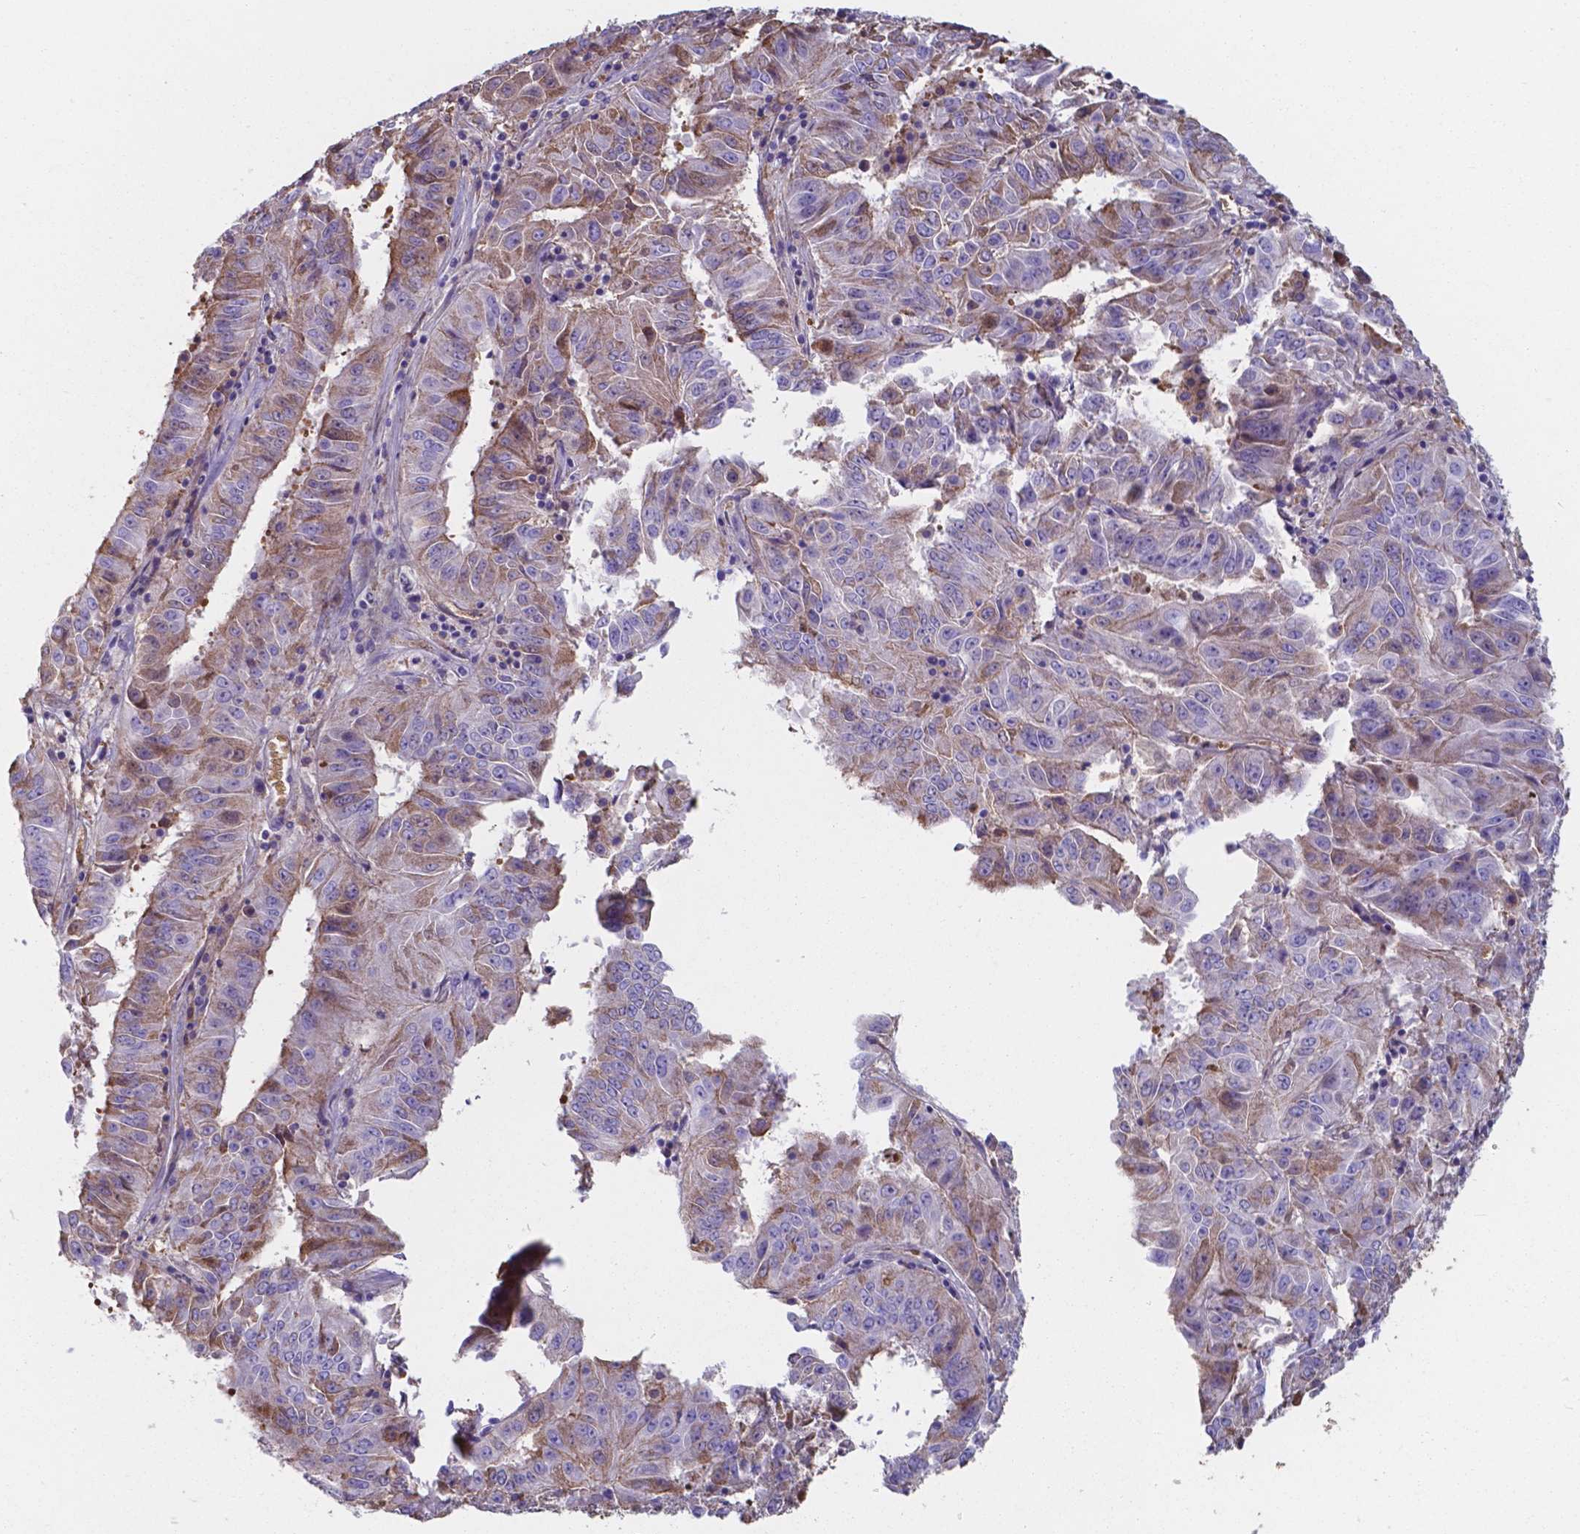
{"staining": {"intensity": "moderate", "quantity": "25%-75%", "location": "cytoplasmic/membranous"}, "tissue": "pancreatic cancer", "cell_type": "Tumor cells", "image_type": "cancer", "snomed": [{"axis": "morphology", "description": "Adenocarcinoma, NOS"}, {"axis": "topography", "description": "Pancreas"}], "caption": "Moderate cytoplasmic/membranous protein expression is appreciated in approximately 25%-75% of tumor cells in pancreatic cancer.", "gene": "SERPINA1", "patient": {"sex": "male", "age": 63}}